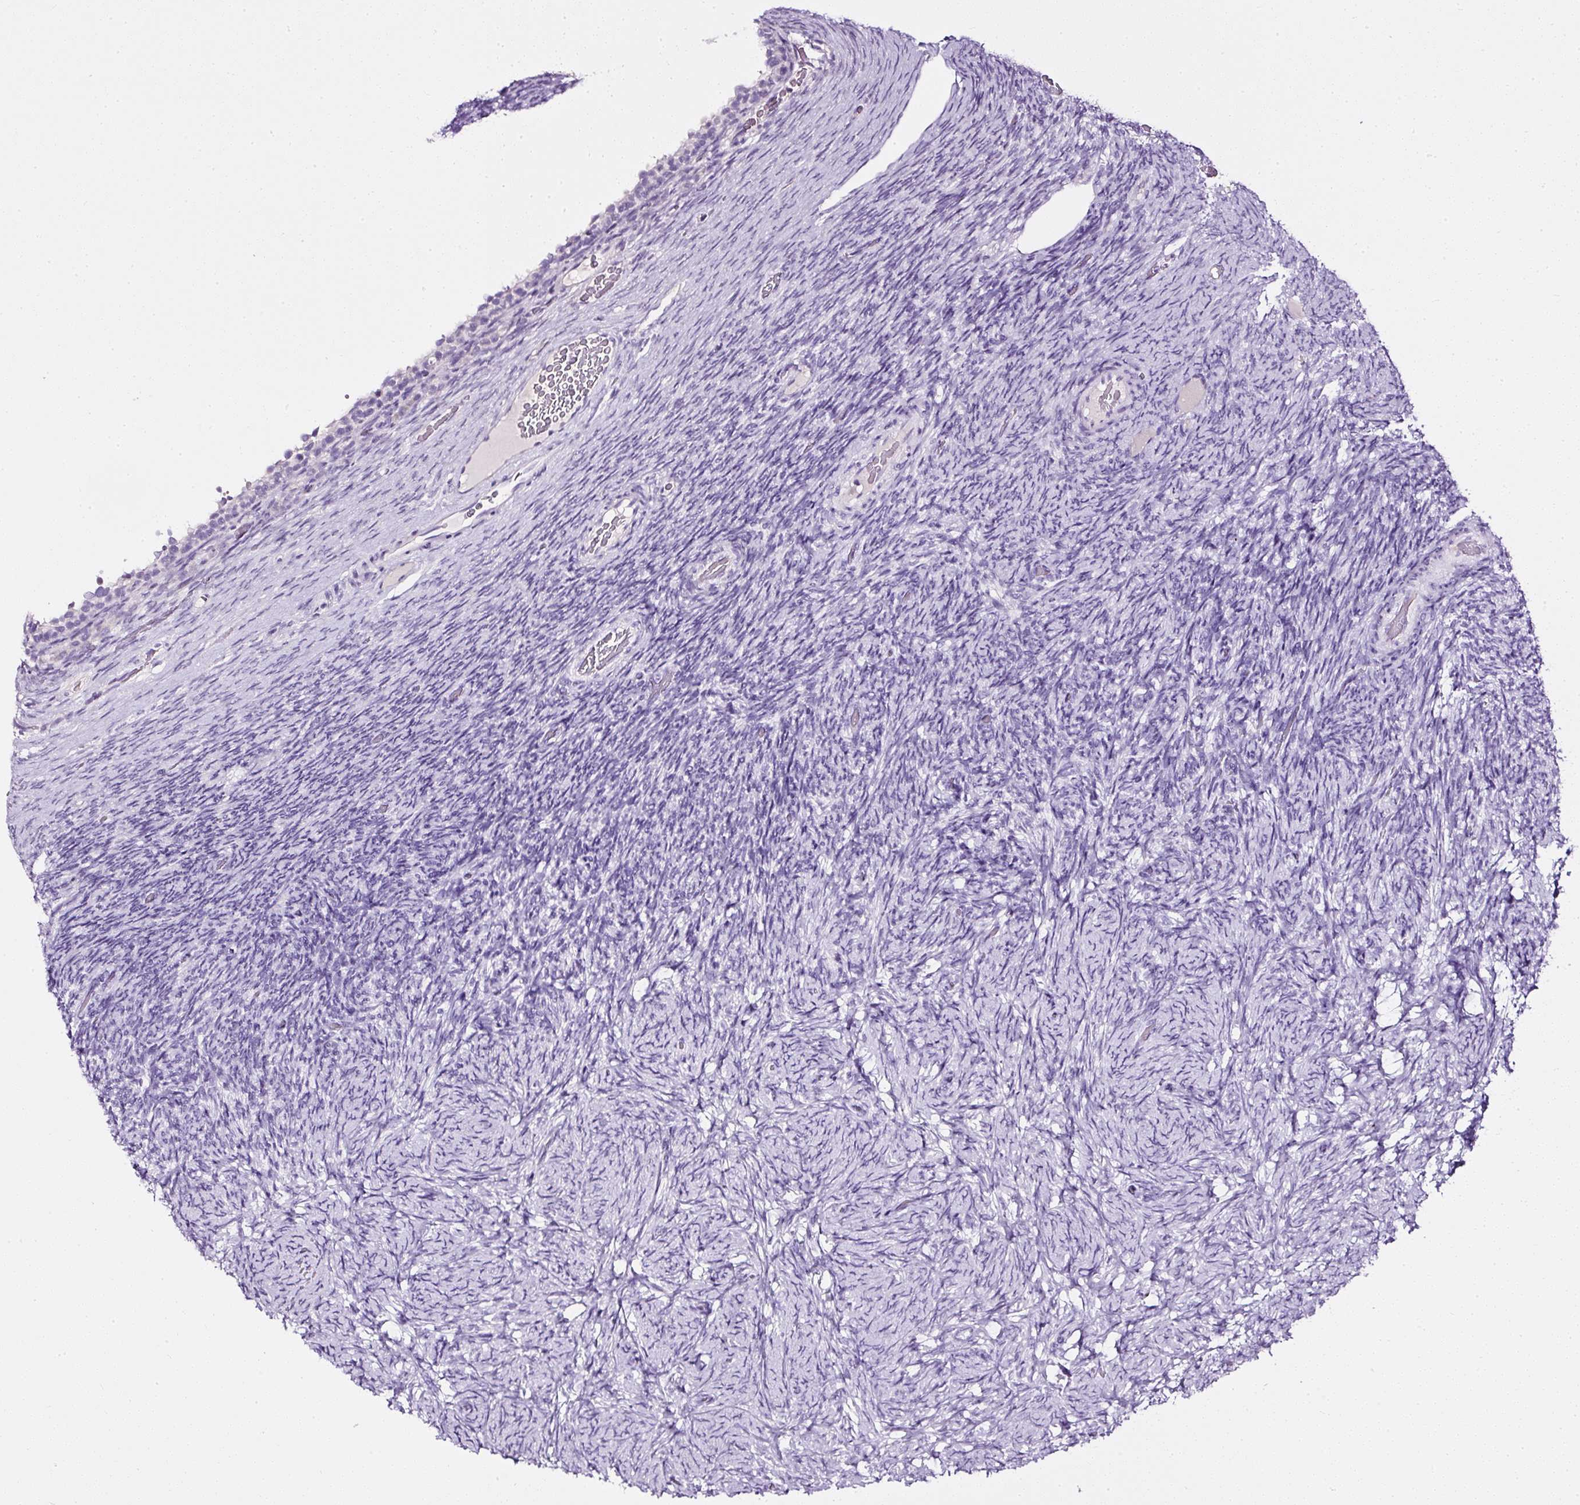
{"staining": {"intensity": "negative", "quantity": "none", "location": "none"}, "tissue": "ovary", "cell_type": "Ovarian stroma cells", "image_type": "normal", "snomed": [{"axis": "morphology", "description": "Normal tissue, NOS"}, {"axis": "topography", "description": "Ovary"}], "caption": "High magnification brightfield microscopy of normal ovary stained with DAB (3,3'-diaminobenzidine) (brown) and counterstained with hematoxylin (blue): ovarian stroma cells show no significant expression. The staining is performed using DAB brown chromogen with nuclei counter-stained in using hematoxylin.", "gene": "ATP2A1", "patient": {"sex": "female", "age": 34}}